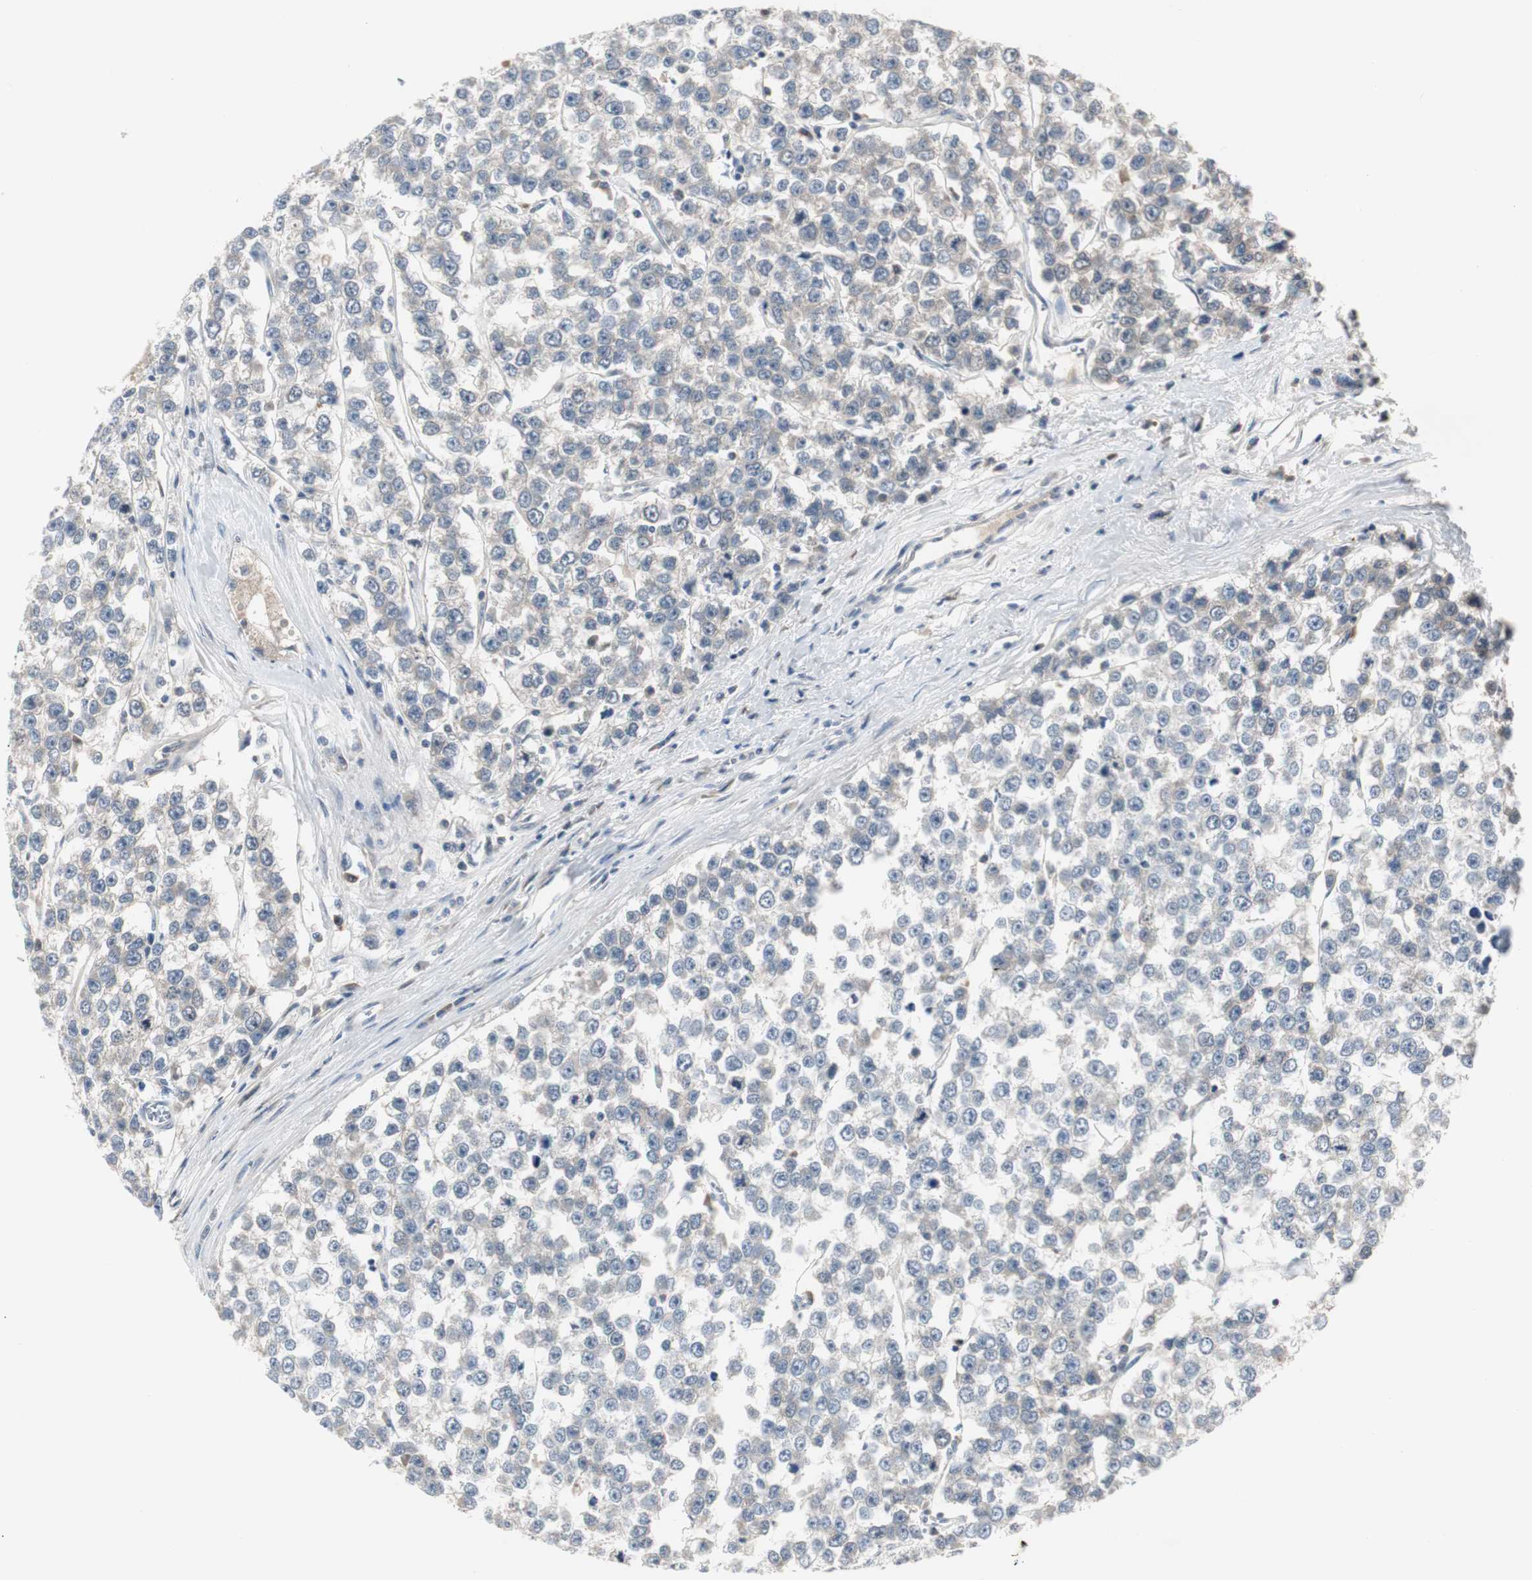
{"staining": {"intensity": "negative", "quantity": "none", "location": "none"}, "tissue": "testis cancer", "cell_type": "Tumor cells", "image_type": "cancer", "snomed": [{"axis": "morphology", "description": "Seminoma, NOS"}, {"axis": "morphology", "description": "Carcinoma, Embryonal, NOS"}, {"axis": "topography", "description": "Testis"}], "caption": "An immunohistochemistry (IHC) micrograph of embryonal carcinoma (testis) is shown. There is no staining in tumor cells of embryonal carcinoma (testis).", "gene": "ZMPSTE24", "patient": {"sex": "male", "age": 52}}